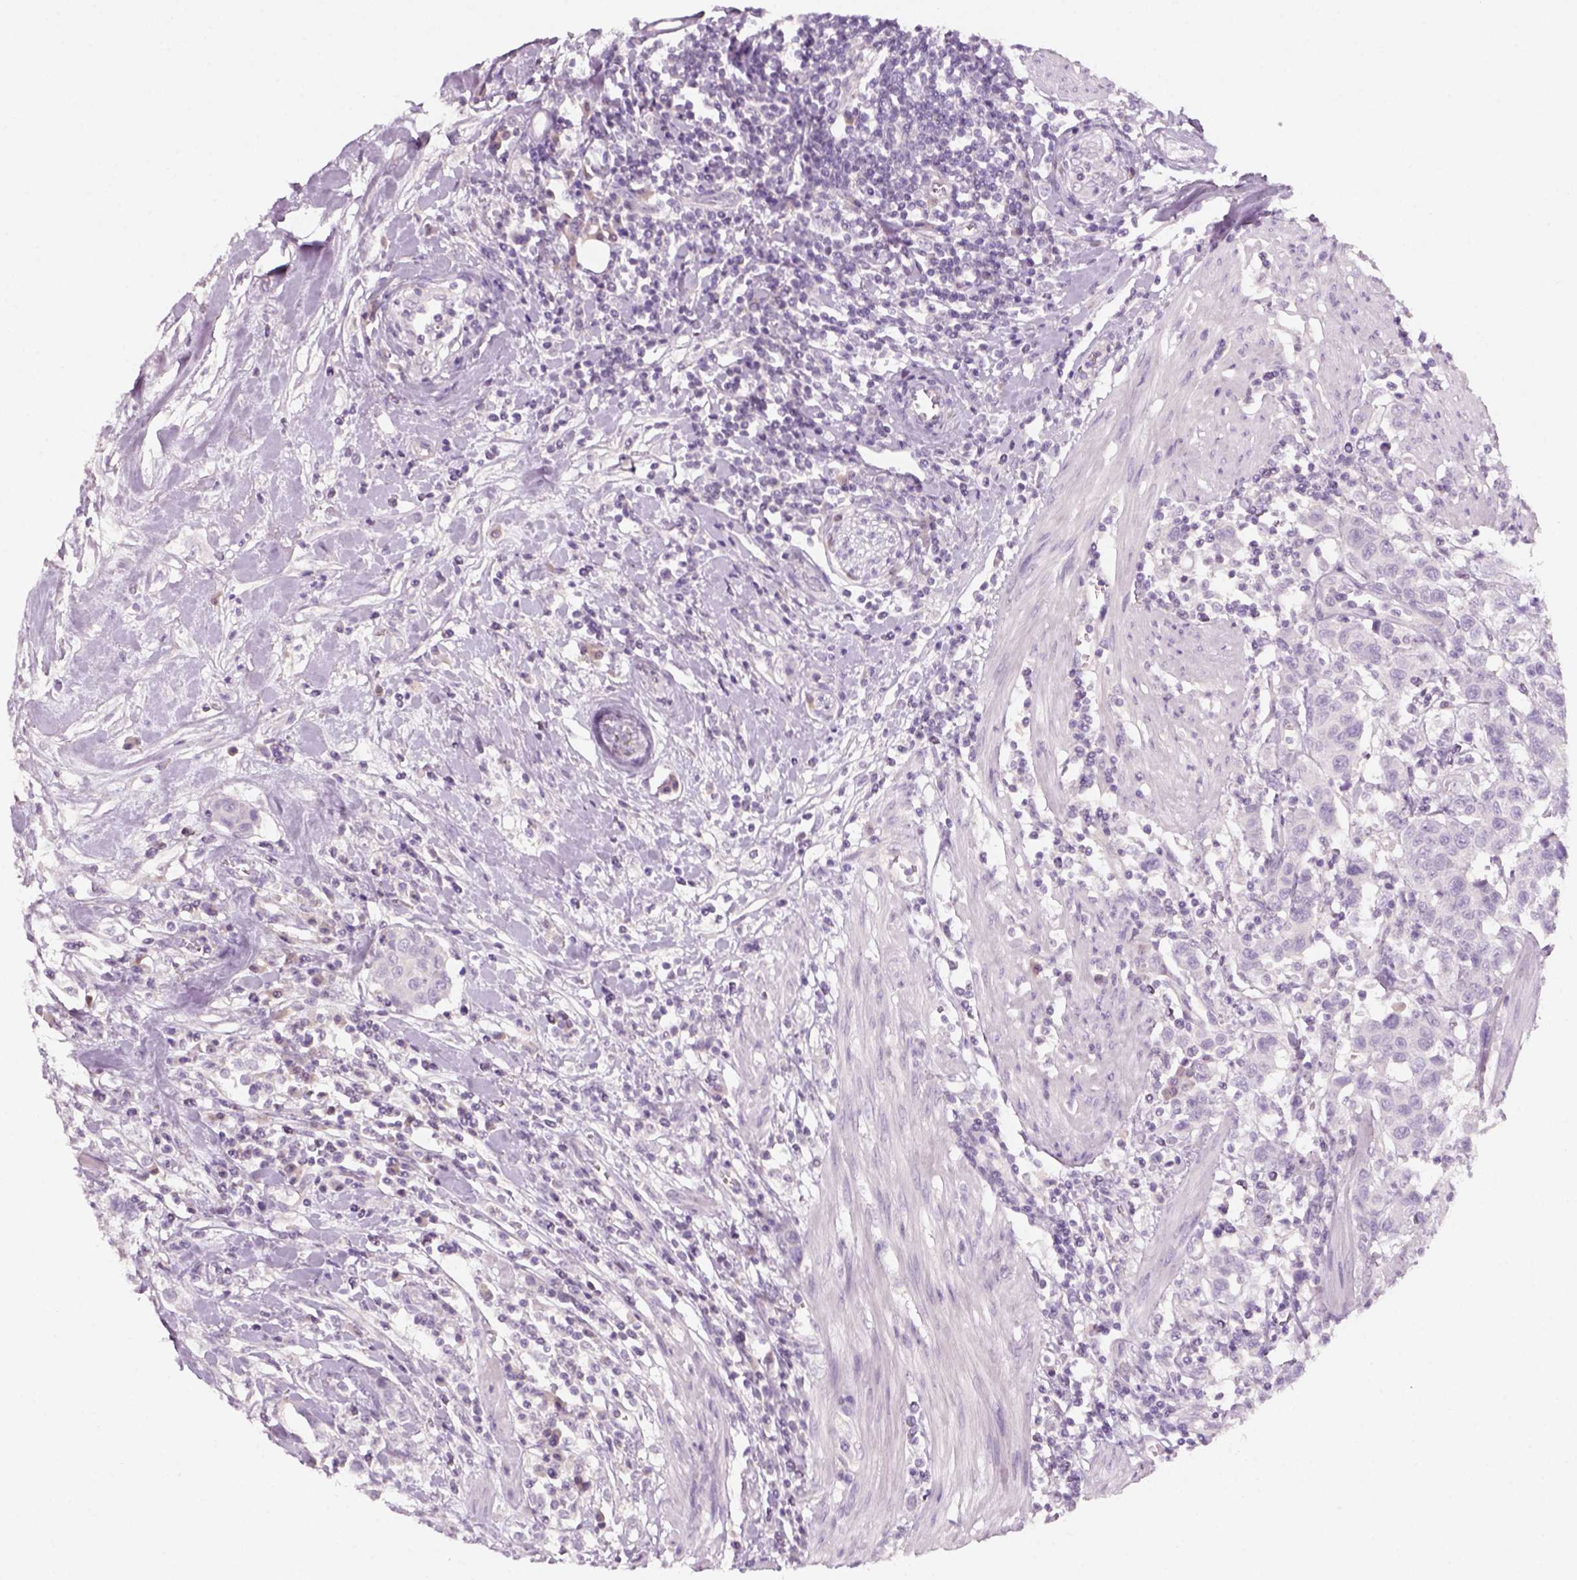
{"staining": {"intensity": "negative", "quantity": "none", "location": "none"}, "tissue": "urothelial cancer", "cell_type": "Tumor cells", "image_type": "cancer", "snomed": [{"axis": "morphology", "description": "Urothelial carcinoma, High grade"}, {"axis": "topography", "description": "Urinary bladder"}], "caption": "This is an IHC image of human urothelial cancer. There is no staining in tumor cells.", "gene": "KRT25", "patient": {"sex": "female", "age": 58}}